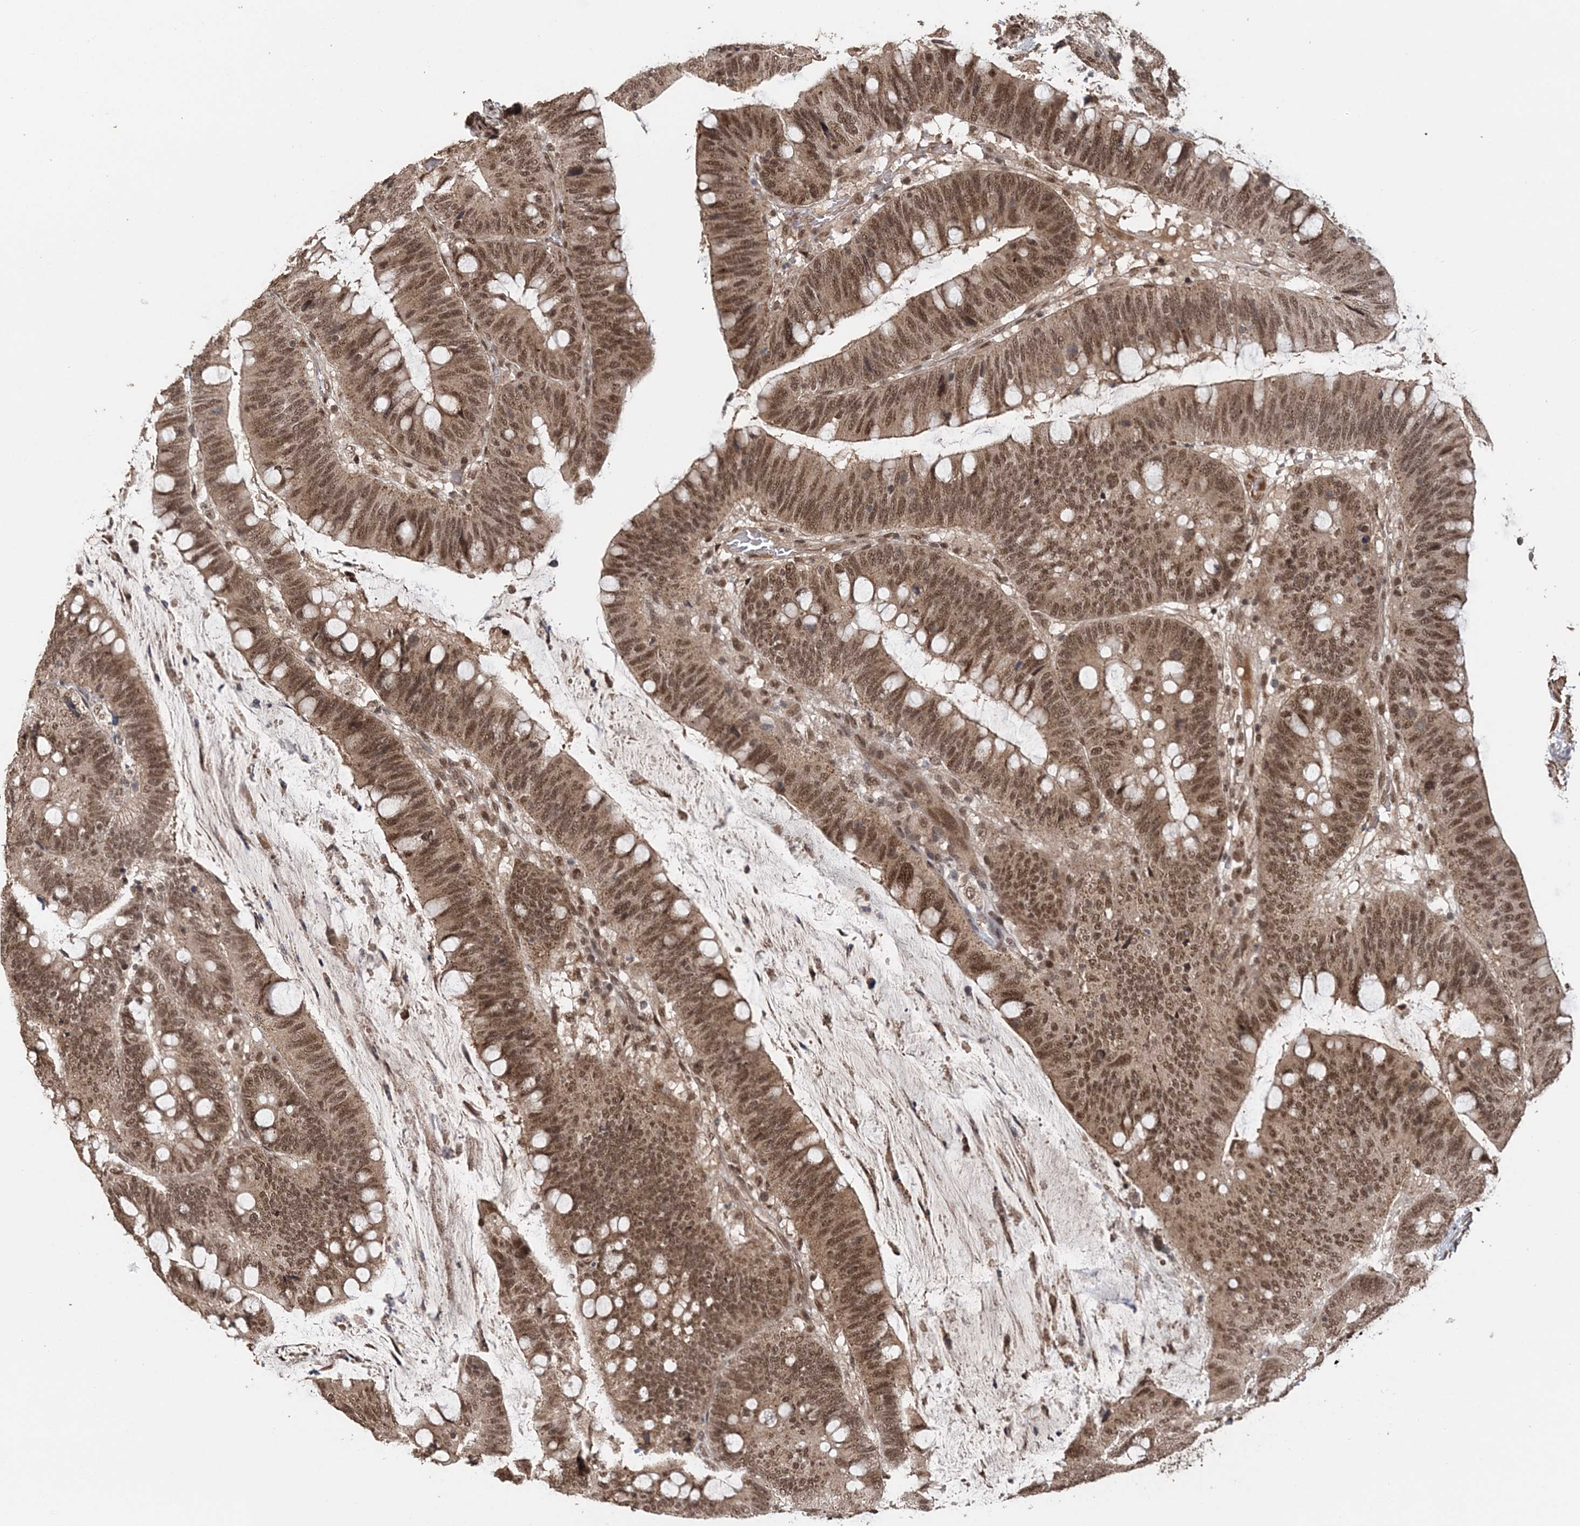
{"staining": {"intensity": "moderate", "quantity": ">75%", "location": "cytoplasmic/membranous,nuclear"}, "tissue": "colorectal cancer", "cell_type": "Tumor cells", "image_type": "cancer", "snomed": [{"axis": "morphology", "description": "Adenocarcinoma, NOS"}, {"axis": "topography", "description": "Colon"}], "caption": "Immunohistochemistry (IHC) micrograph of human colorectal cancer stained for a protein (brown), which demonstrates medium levels of moderate cytoplasmic/membranous and nuclear staining in about >75% of tumor cells.", "gene": "TSHZ2", "patient": {"sex": "female", "age": 66}}